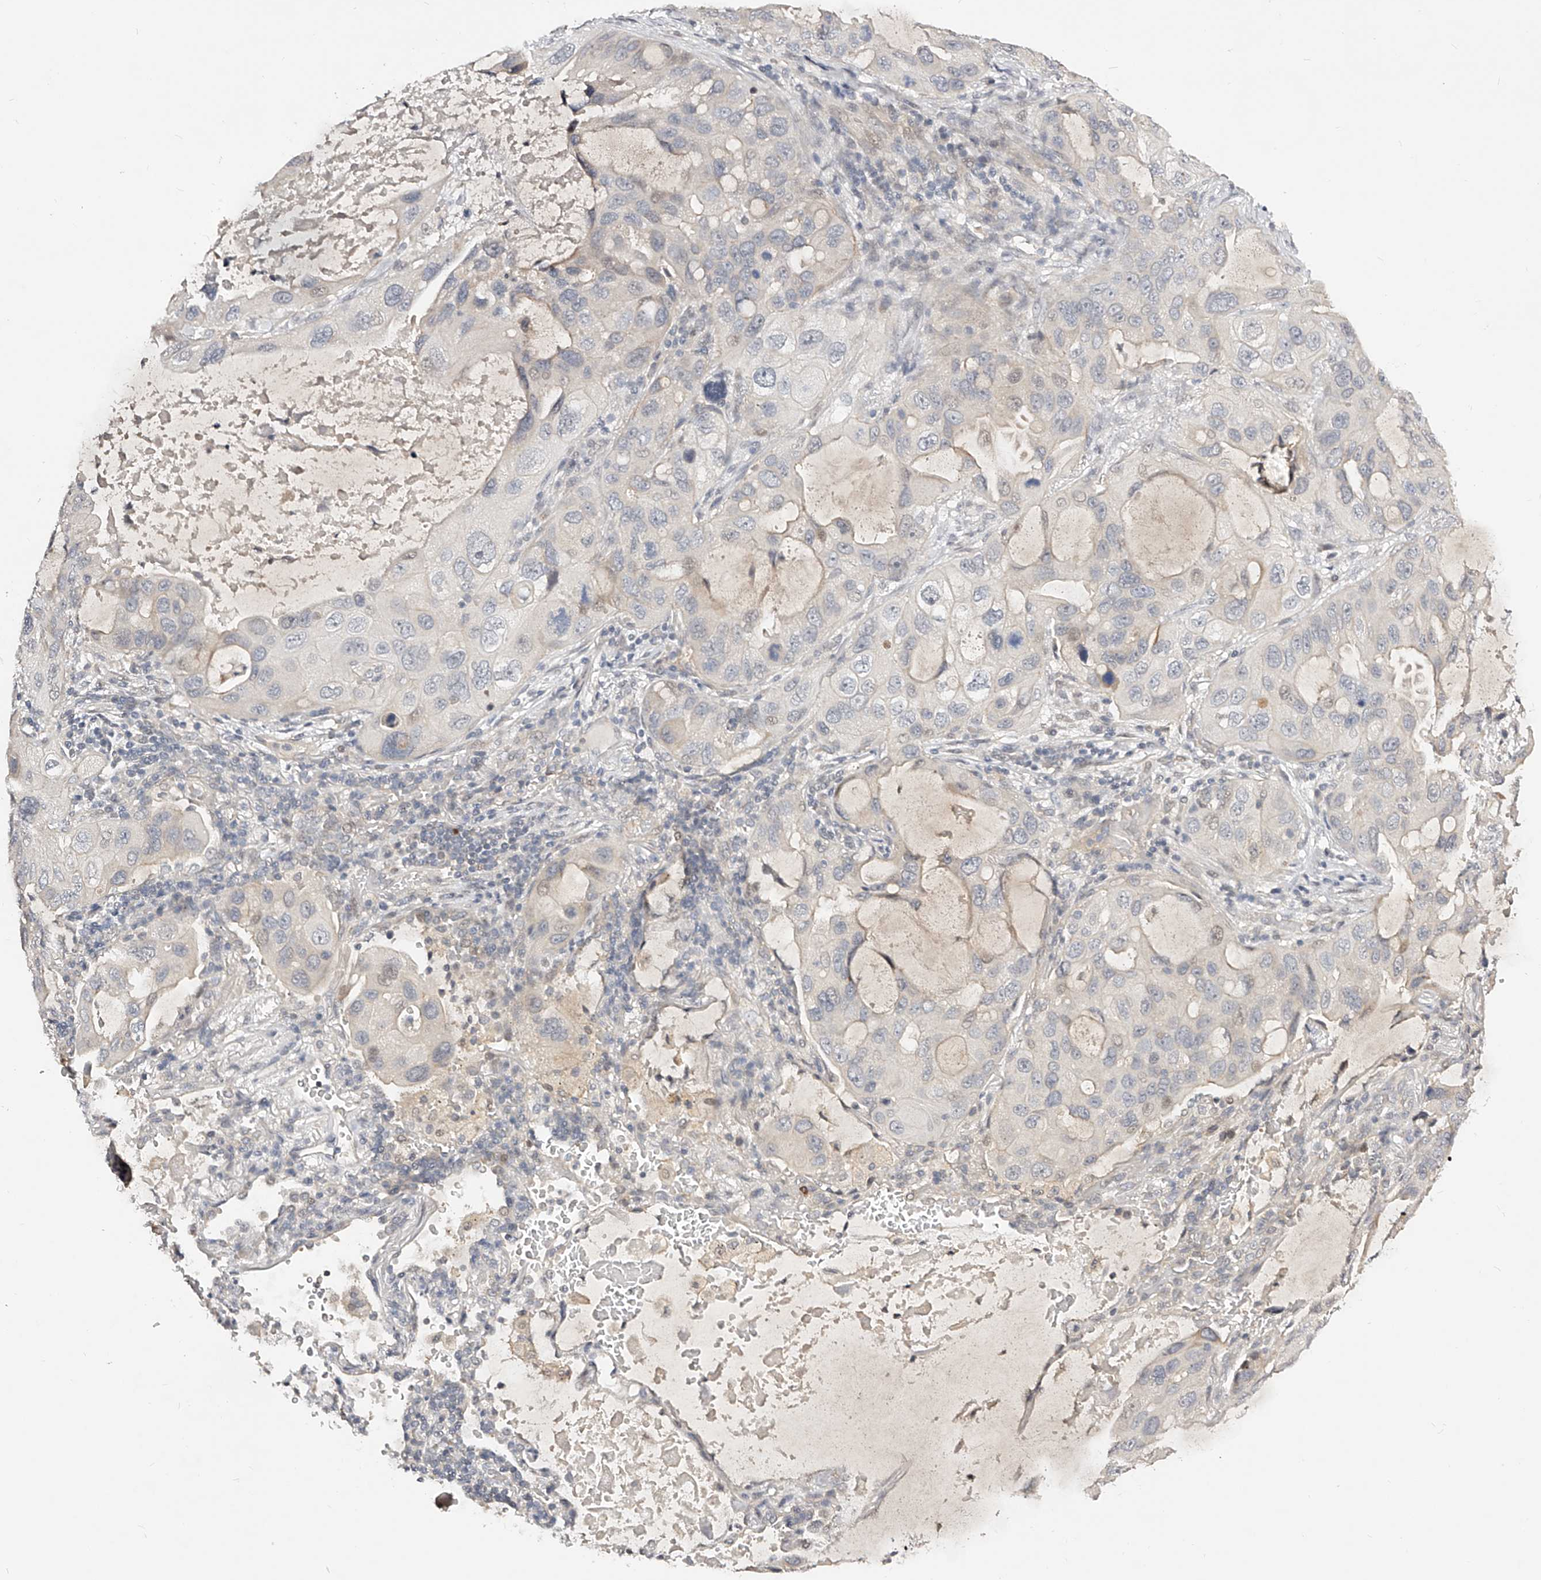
{"staining": {"intensity": "negative", "quantity": "none", "location": "none"}, "tissue": "lung cancer", "cell_type": "Tumor cells", "image_type": "cancer", "snomed": [{"axis": "morphology", "description": "Squamous cell carcinoma, NOS"}, {"axis": "topography", "description": "Lung"}], "caption": "Tumor cells show no significant positivity in lung cancer (squamous cell carcinoma).", "gene": "ZNF789", "patient": {"sex": "female", "age": 73}}